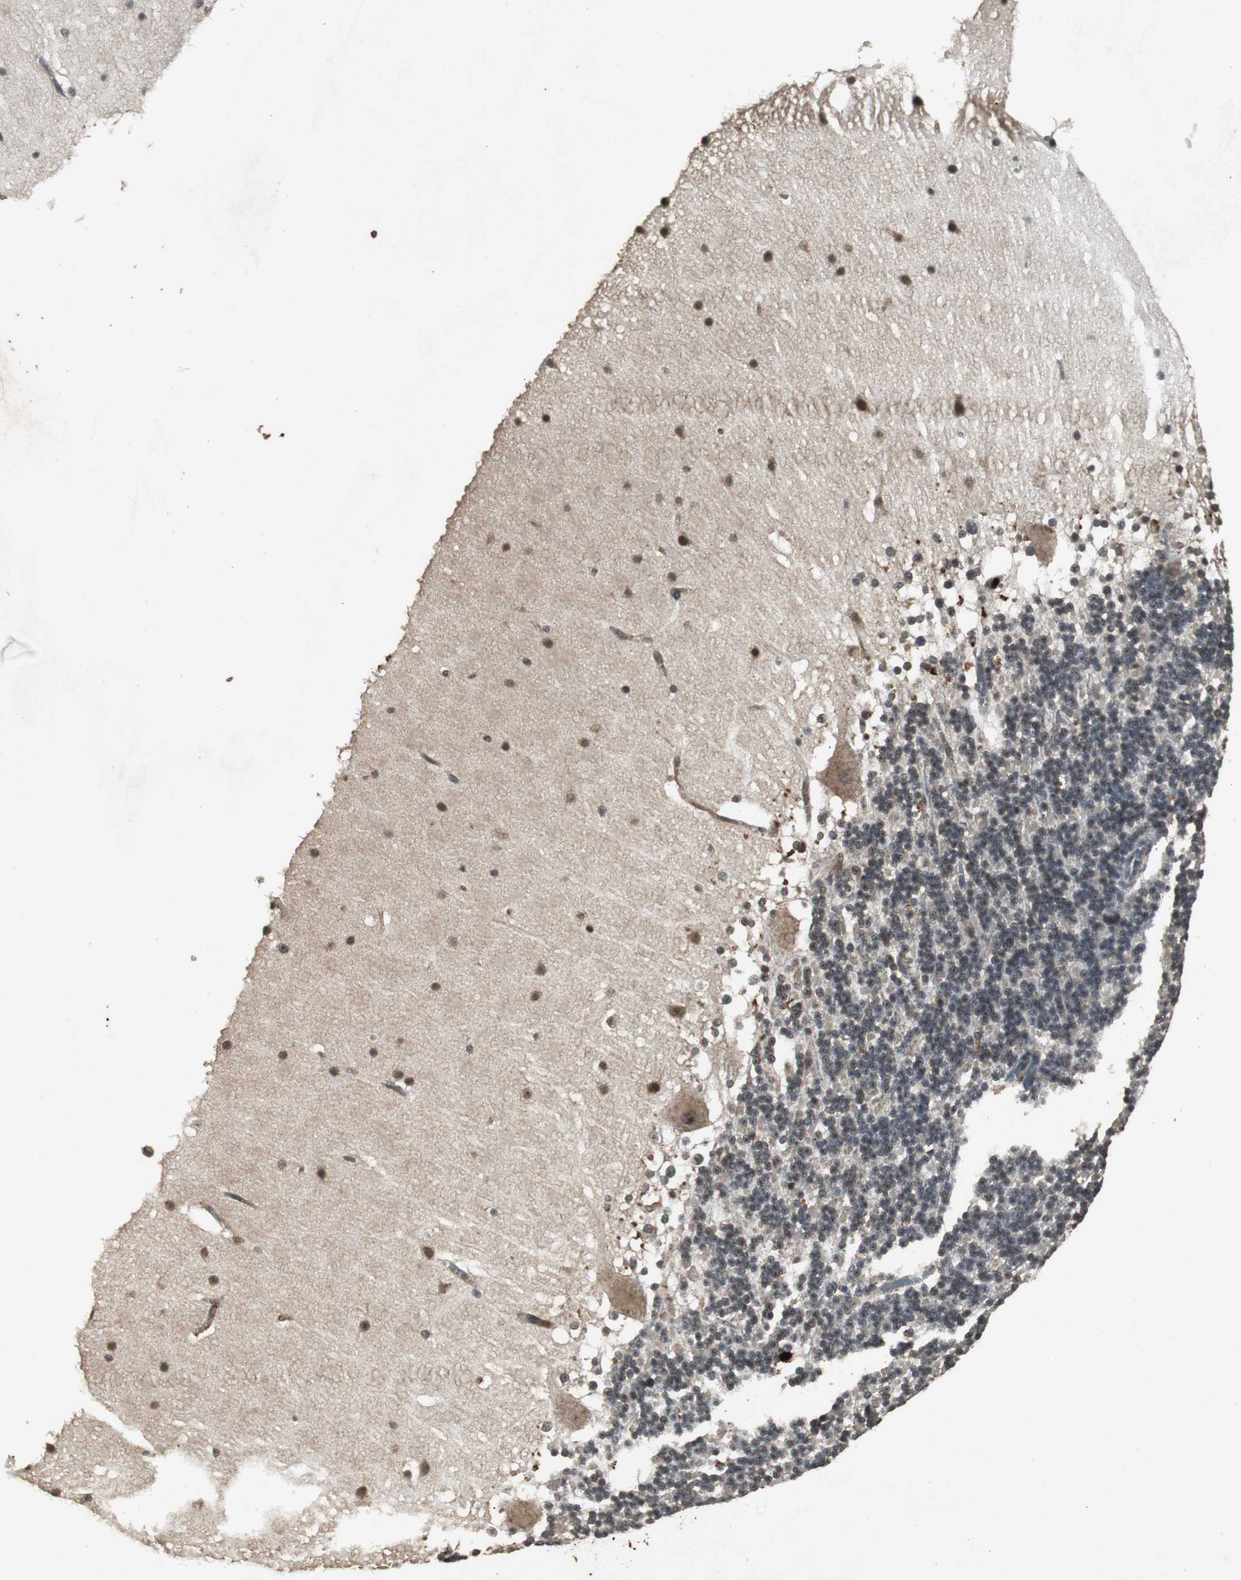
{"staining": {"intensity": "moderate", "quantity": ">75%", "location": "nuclear"}, "tissue": "cerebellum", "cell_type": "Cells in granular layer", "image_type": "normal", "snomed": [{"axis": "morphology", "description": "Normal tissue, NOS"}, {"axis": "topography", "description": "Cerebellum"}], "caption": "Moderate nuclear expression is present in about >75% of cells in granular layer in normal cerebellum. (DAB (3,3'-diaminobenzidine) IHC, brown staining for protein, blue staining for nuclei).", "gene": "EMX1", "patient": {"sex": "female", "age": 19}}